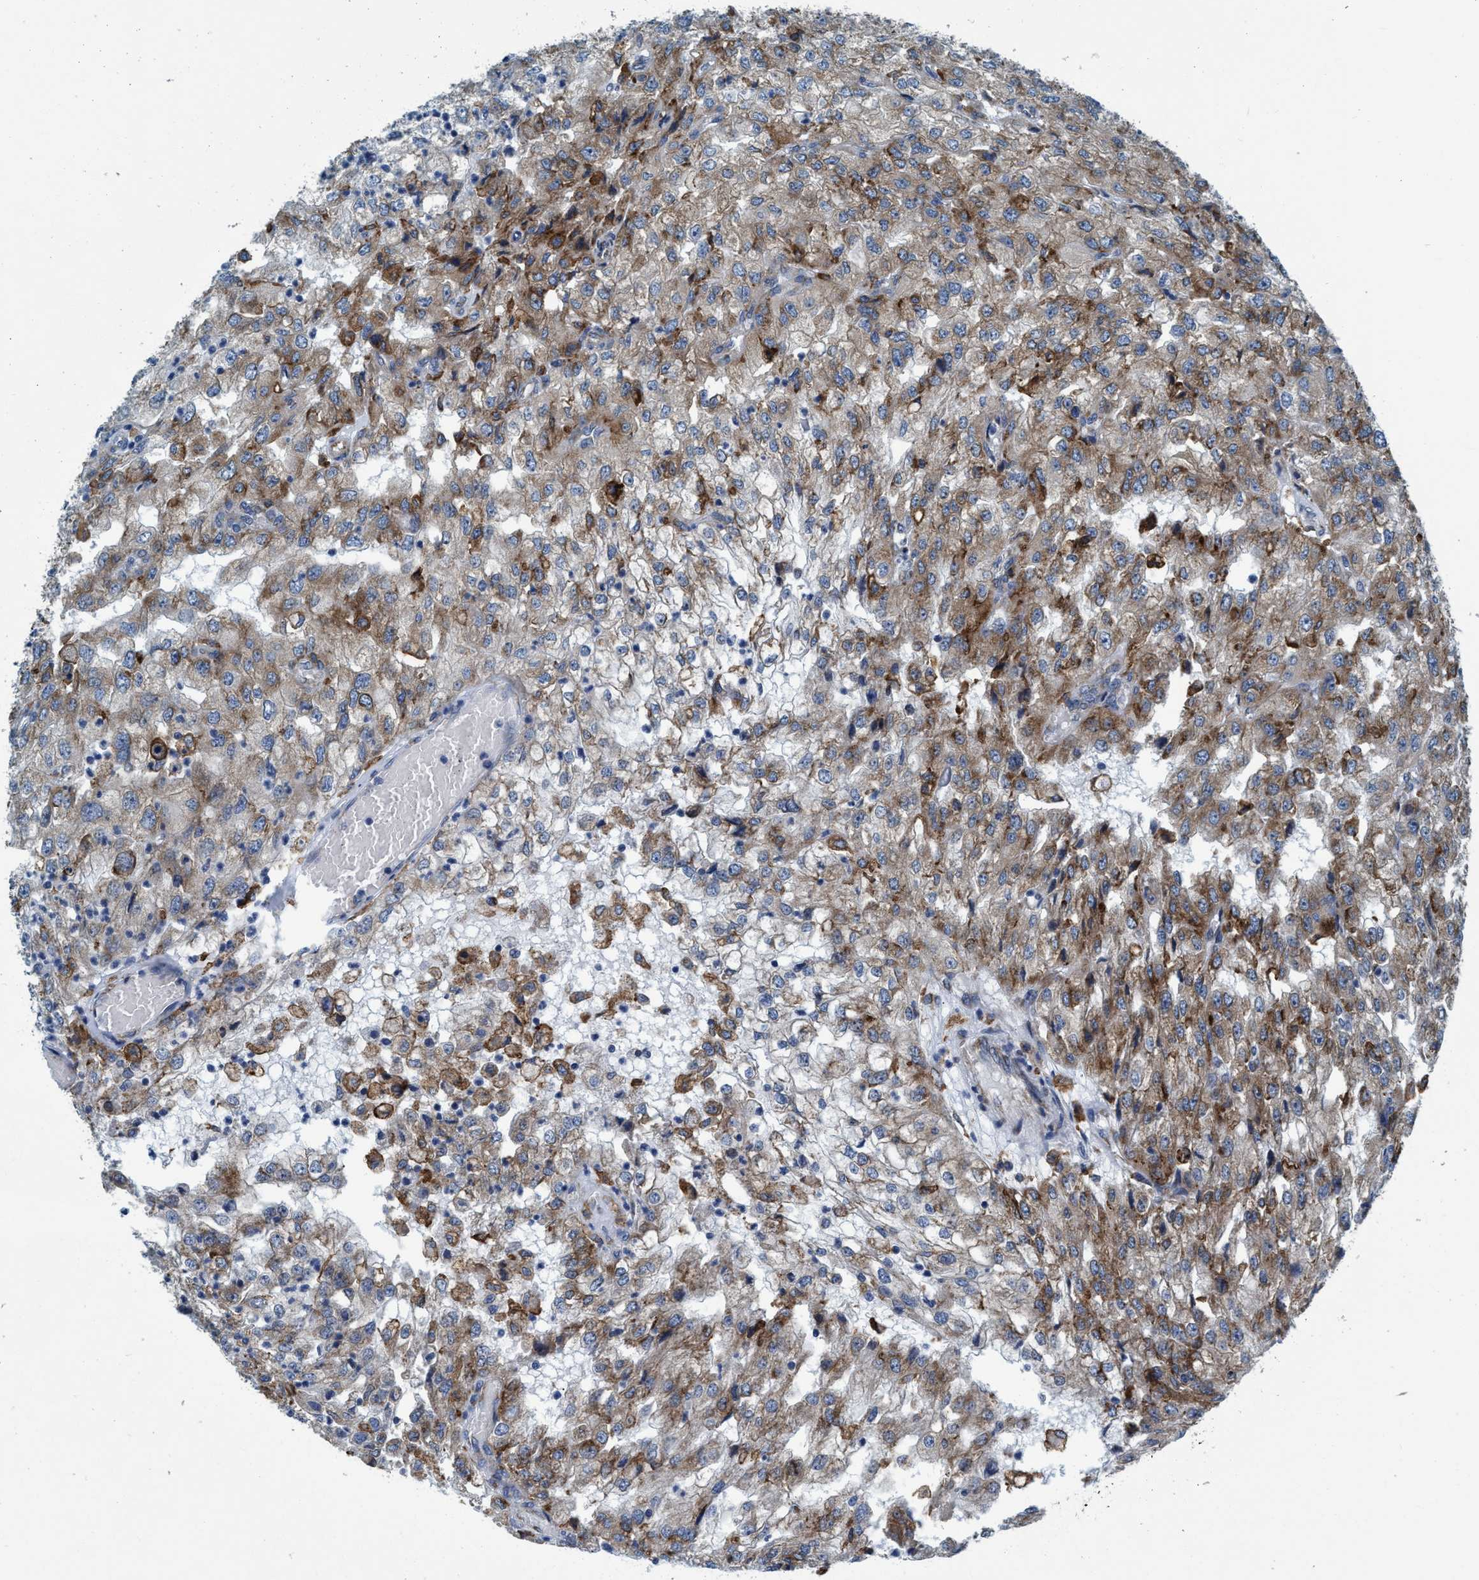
{"staining": {"intensity": "moderate", "quantity": "25%-75%", "location": "cytoplasmic/membranous"}, "tissue": "renal cancer", "cell_type": "Tumor cells", "image_type": "cancer", "snomed": [{"axis": "morphology", "description": "Adenocarcinoma, NOS"}, {"axis": "topography", "description": "Kidney"}], "caption": "Adenocarcinoma (renal) stained with a brown dye reveals moderate cytoplasmic/membranous positive expression in about 25%-75% of tumor cells.", "gene": "ARMC9", "patient": {"sex": "female", "age": 54}}